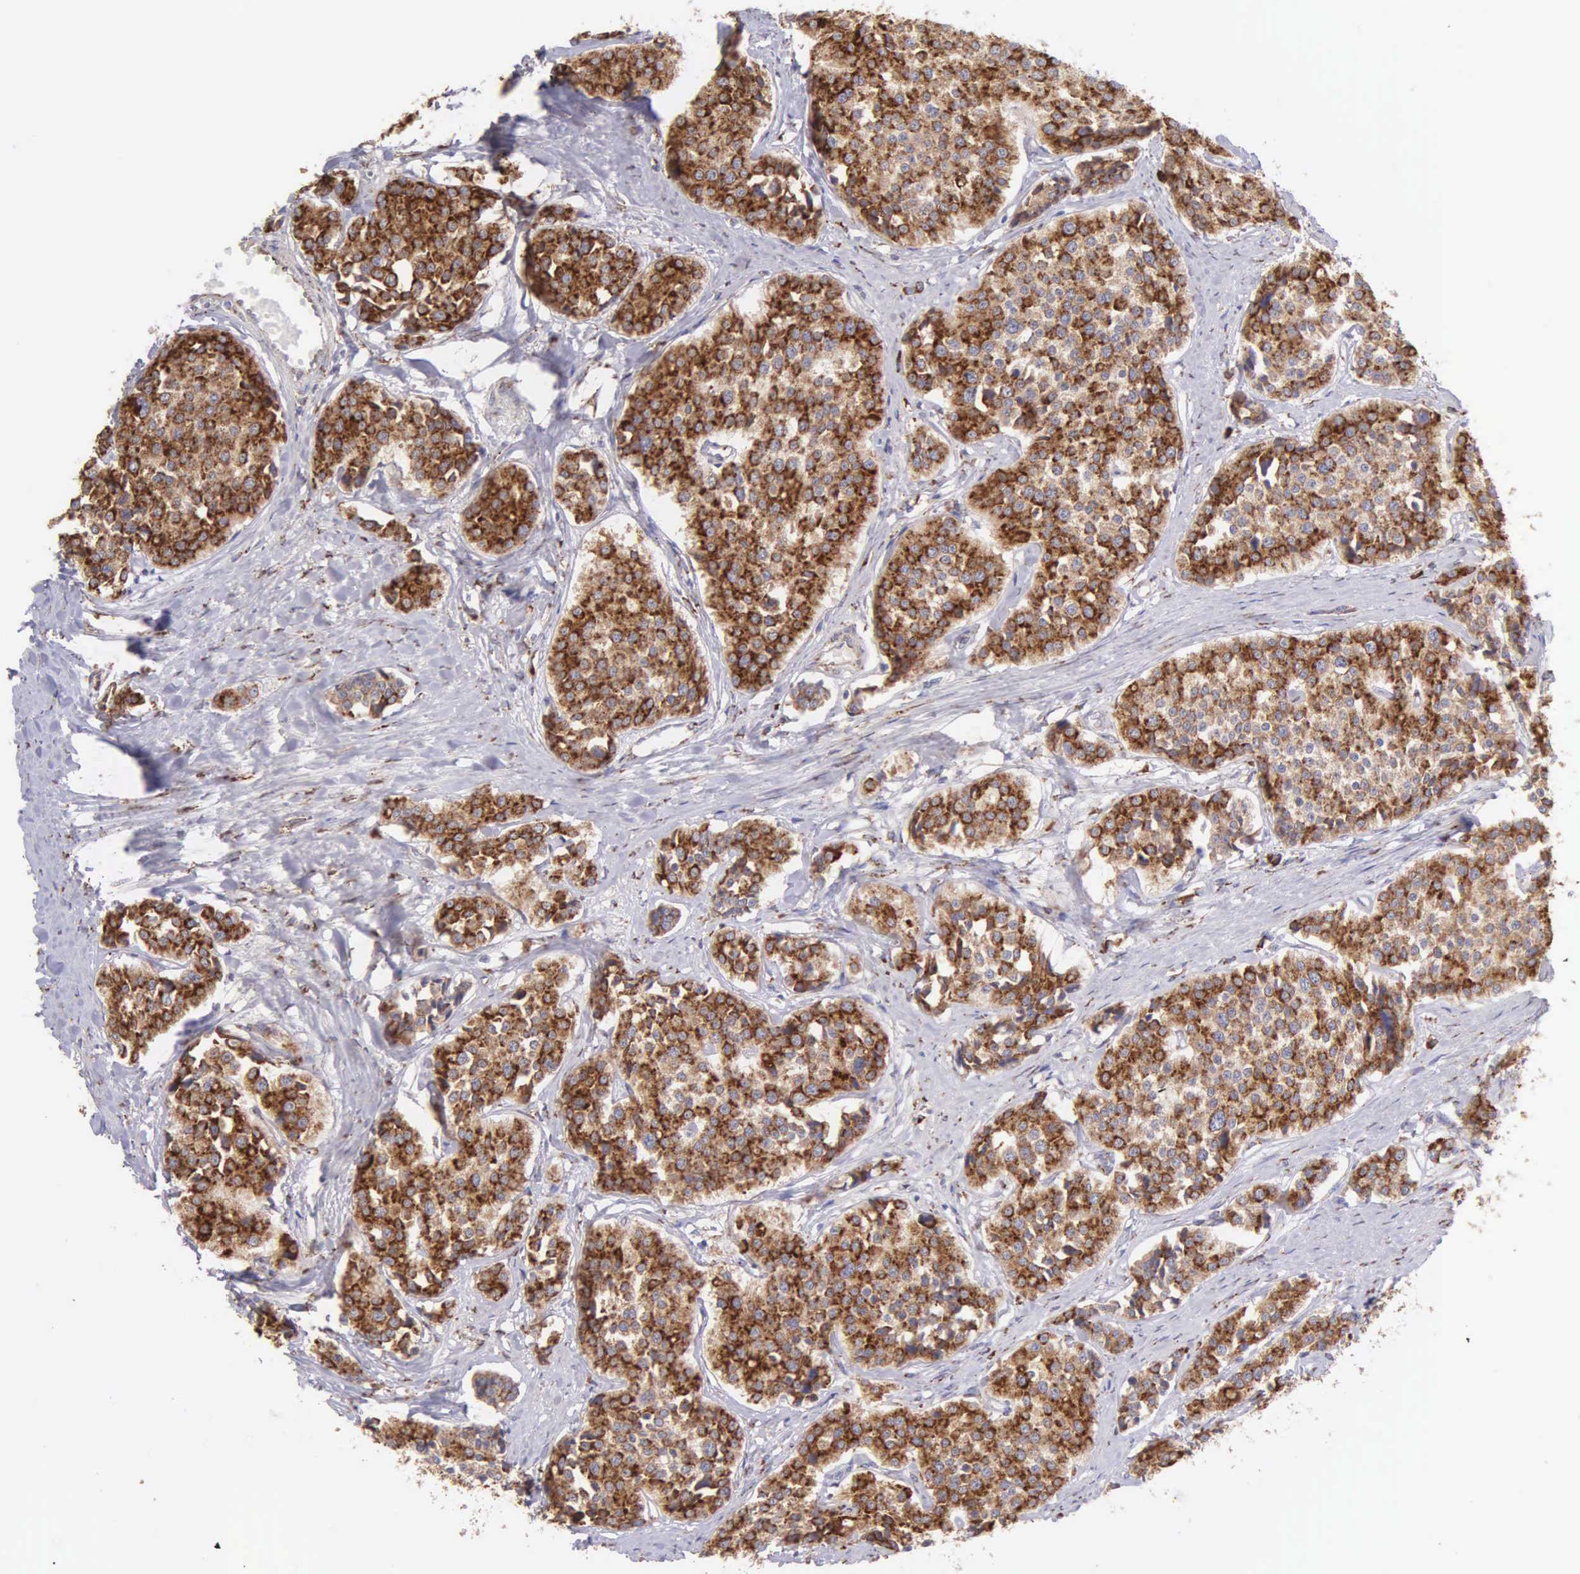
{"staining": {"intensity": "strong", "quantity": ">75%", "location": "cytoplasmic/membranous"}, "tissue": "carcinoid", "cell_type": "Tumor cells", "image_type": "cancer", "snomed": [{"axis": "morphology", "description": "Carcinoid, malignant, NOS"}, {"axis": "topography", "description": "Small intestine"}], "caption": "A brown stain labels strong cytoplasmic/membranous expression of a protein in carcinoid tumor cells. The staining is performed using DAB brown chromogen to label protein expression. The nuclei are counter-stained blue using hematoxylin.", "gene": "CKAP4", "patient": {"sex": "male", "age": 60}}